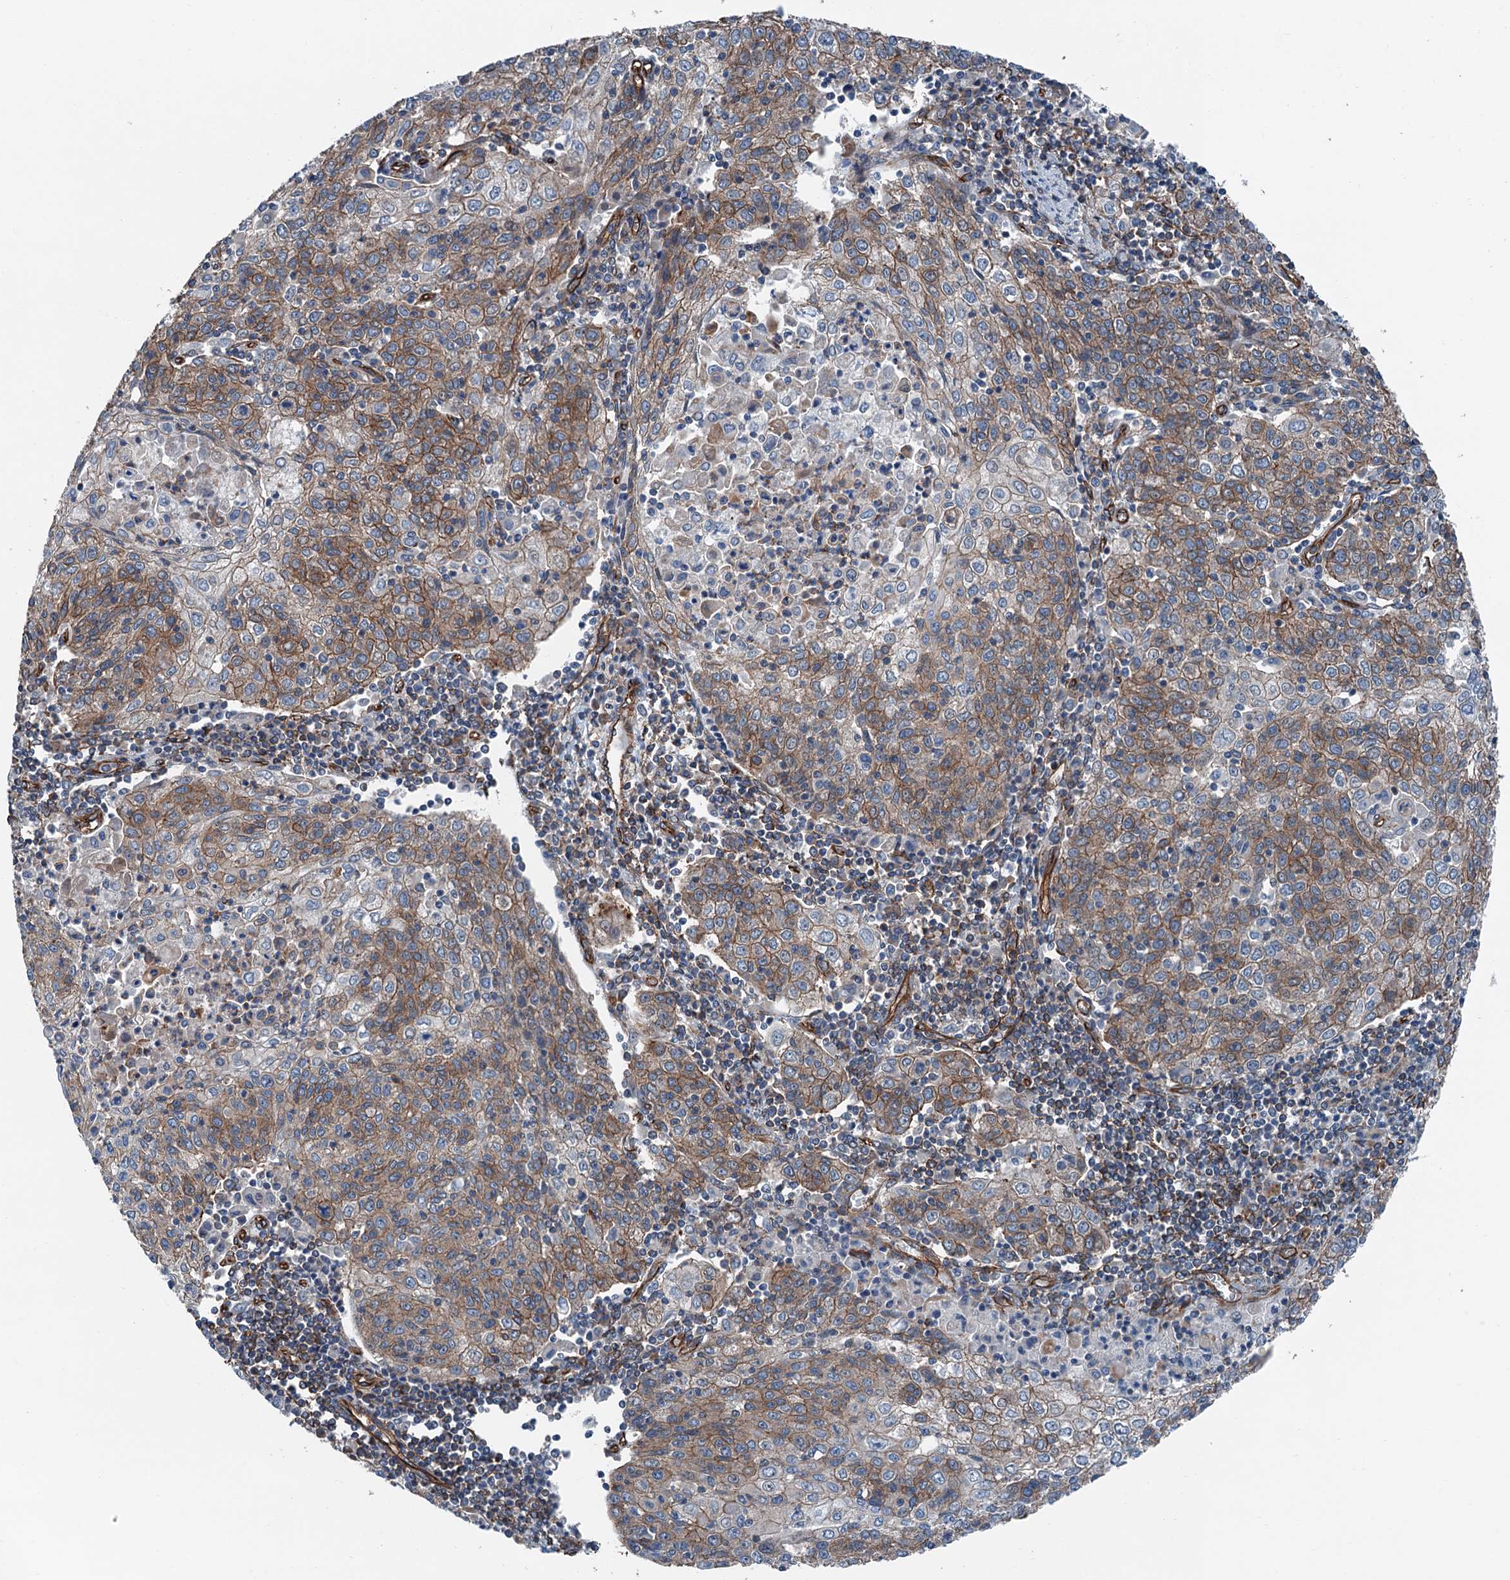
{"staining": {"intensity": "moderate", "quantity": ">75%", "location": "cytoplasmic/membranous"}, "tissue": "cervical cancer", "cell_type": "Tumor cells", "image_type": "cancer", "snomed": [{"axis": "morphology", "description": "Squamous cell carcinoma, NOS"}, {"axis": "topography", "description": "Cervix"}], "caption": "Cervical cancer stained for a protein (brown) shows moderate cytoplasmic/membranous positive staining in approximately >75% of tumor cells.", "gene": "NMRAL1", "patient": {"sex": "female", "age": 48}}